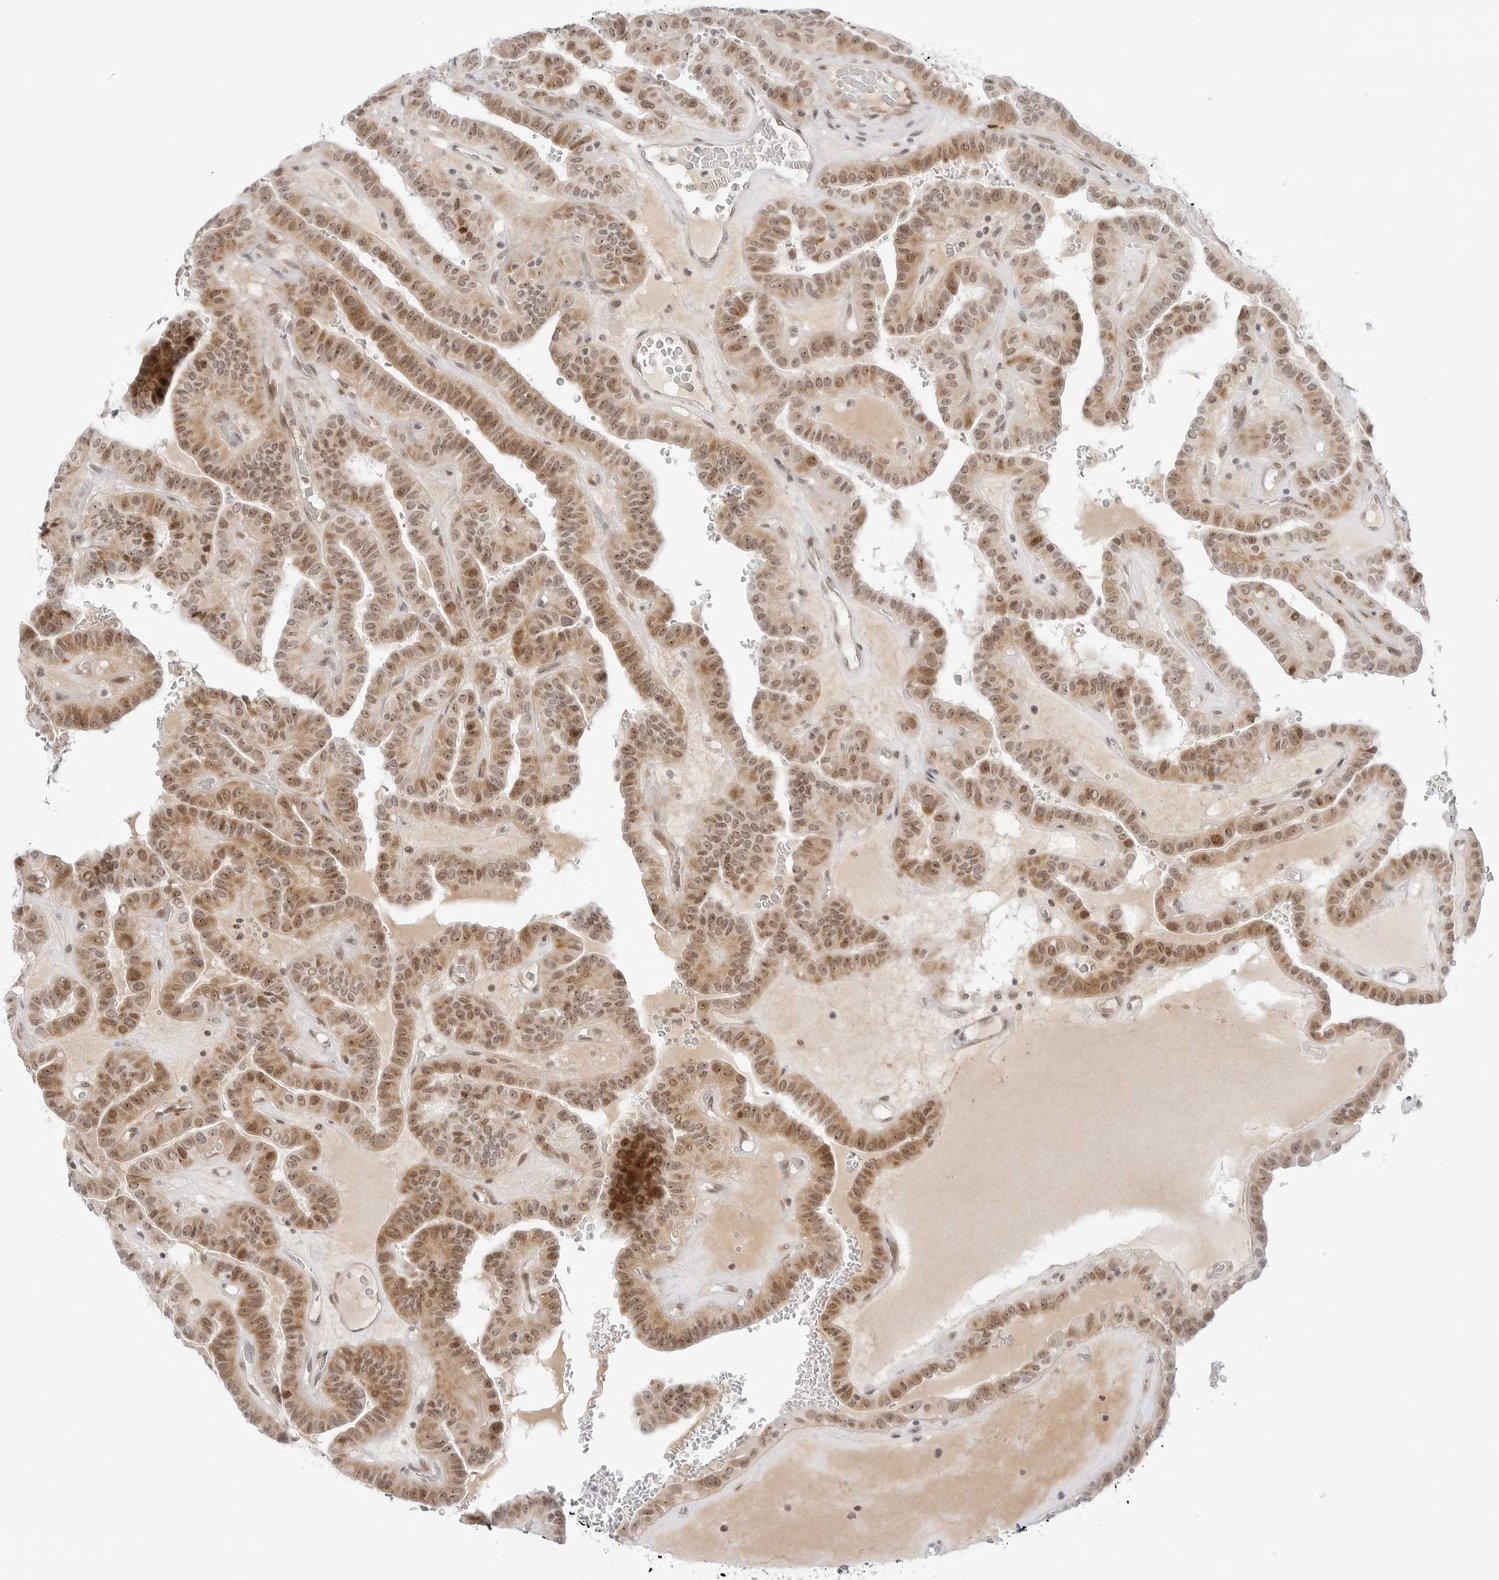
{"staining": {"intensity": "moderate", "quantity": ">75%", "location": "cytoplasmic/membranous,nuclear"}, "tissue": "thyroid cancer", "cell_type": "Tumor cells", "image_type": "cancer", "snomed": [{"axis": "morphology", "description": "Papillary adenocarcinoma, NOS"}, {"axis": "topography", "description": "Thyroid gland"}], "caption": "Protein expression analysis of human thyroid cancer reveals moderate cytoplasmic/membranous and nuclear positivity in approximately >75% of tumor cells. Nuclei are stained in blue.", "gene": "HIPK3", "patient": {"sex": "male", "age": 77}}